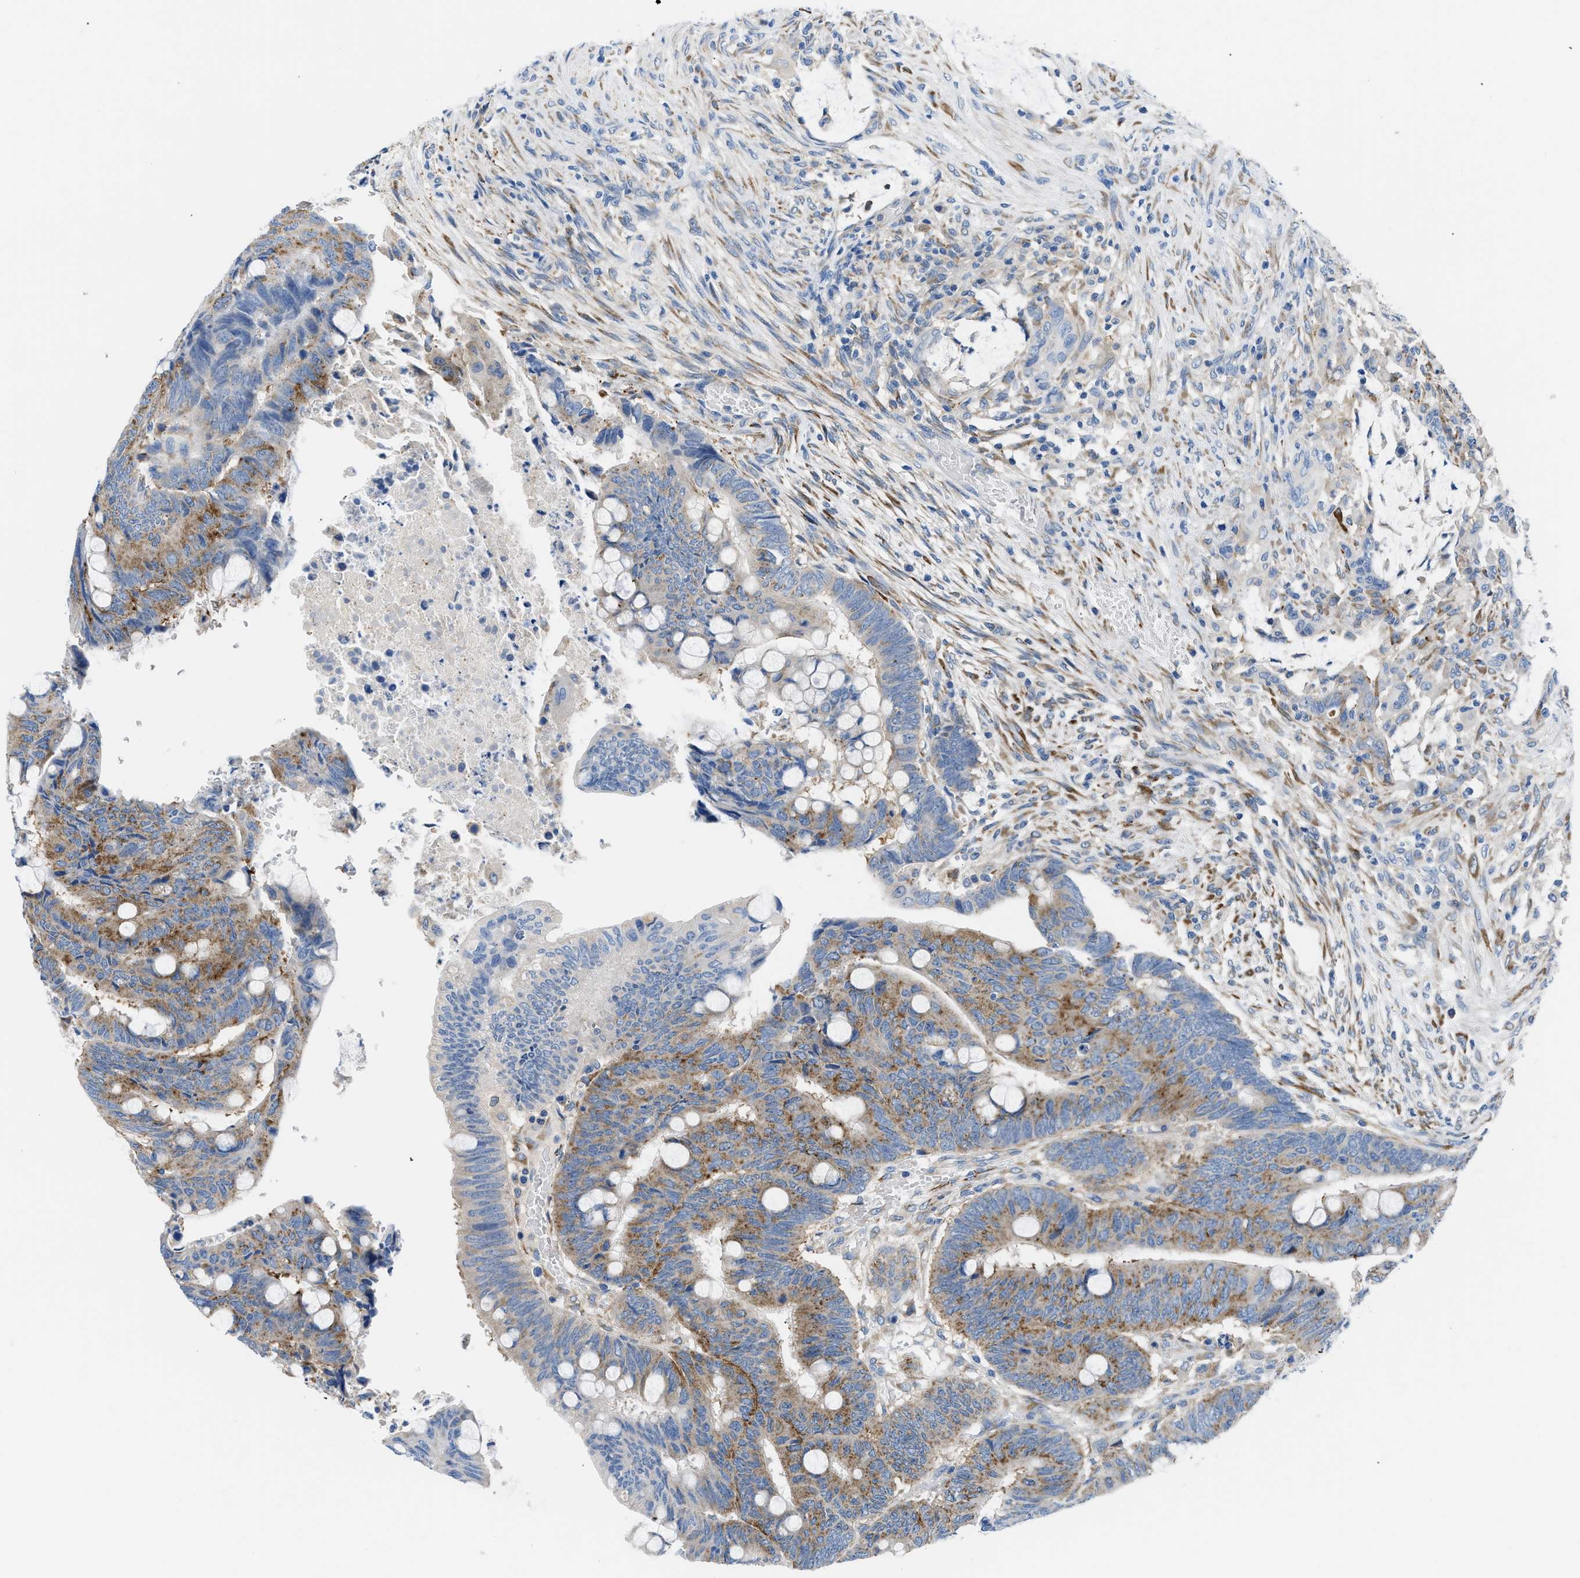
{"staining": {"intensity": "moderate", "quantity": "25%-75%", "location": "cytoplasmic/membranous"}, "tissue": "colorectal cancer", "cell_type": "Tumor cells", "image_type": "cancer", "snomed": [{"axis": "morphology", "description": "Normal tissue, NOS"}, {"axis": "morphology", "description": "Adenocarcinoma, NOS"}, {"axis": "topography", "description": "Rectum"}, {"axis": "topography", "description": "Peripheral nerve tissue"}], "caption": "Colorectal cancer (adenocarcinoma) was stained to show a protein in brown. There is medium levels of moderate cytoplasmic/membranous positivity in approximately 25%-75% of tumor cells.", "gene": "BNC2", "patient": {"sex": "male", "age": 92}}